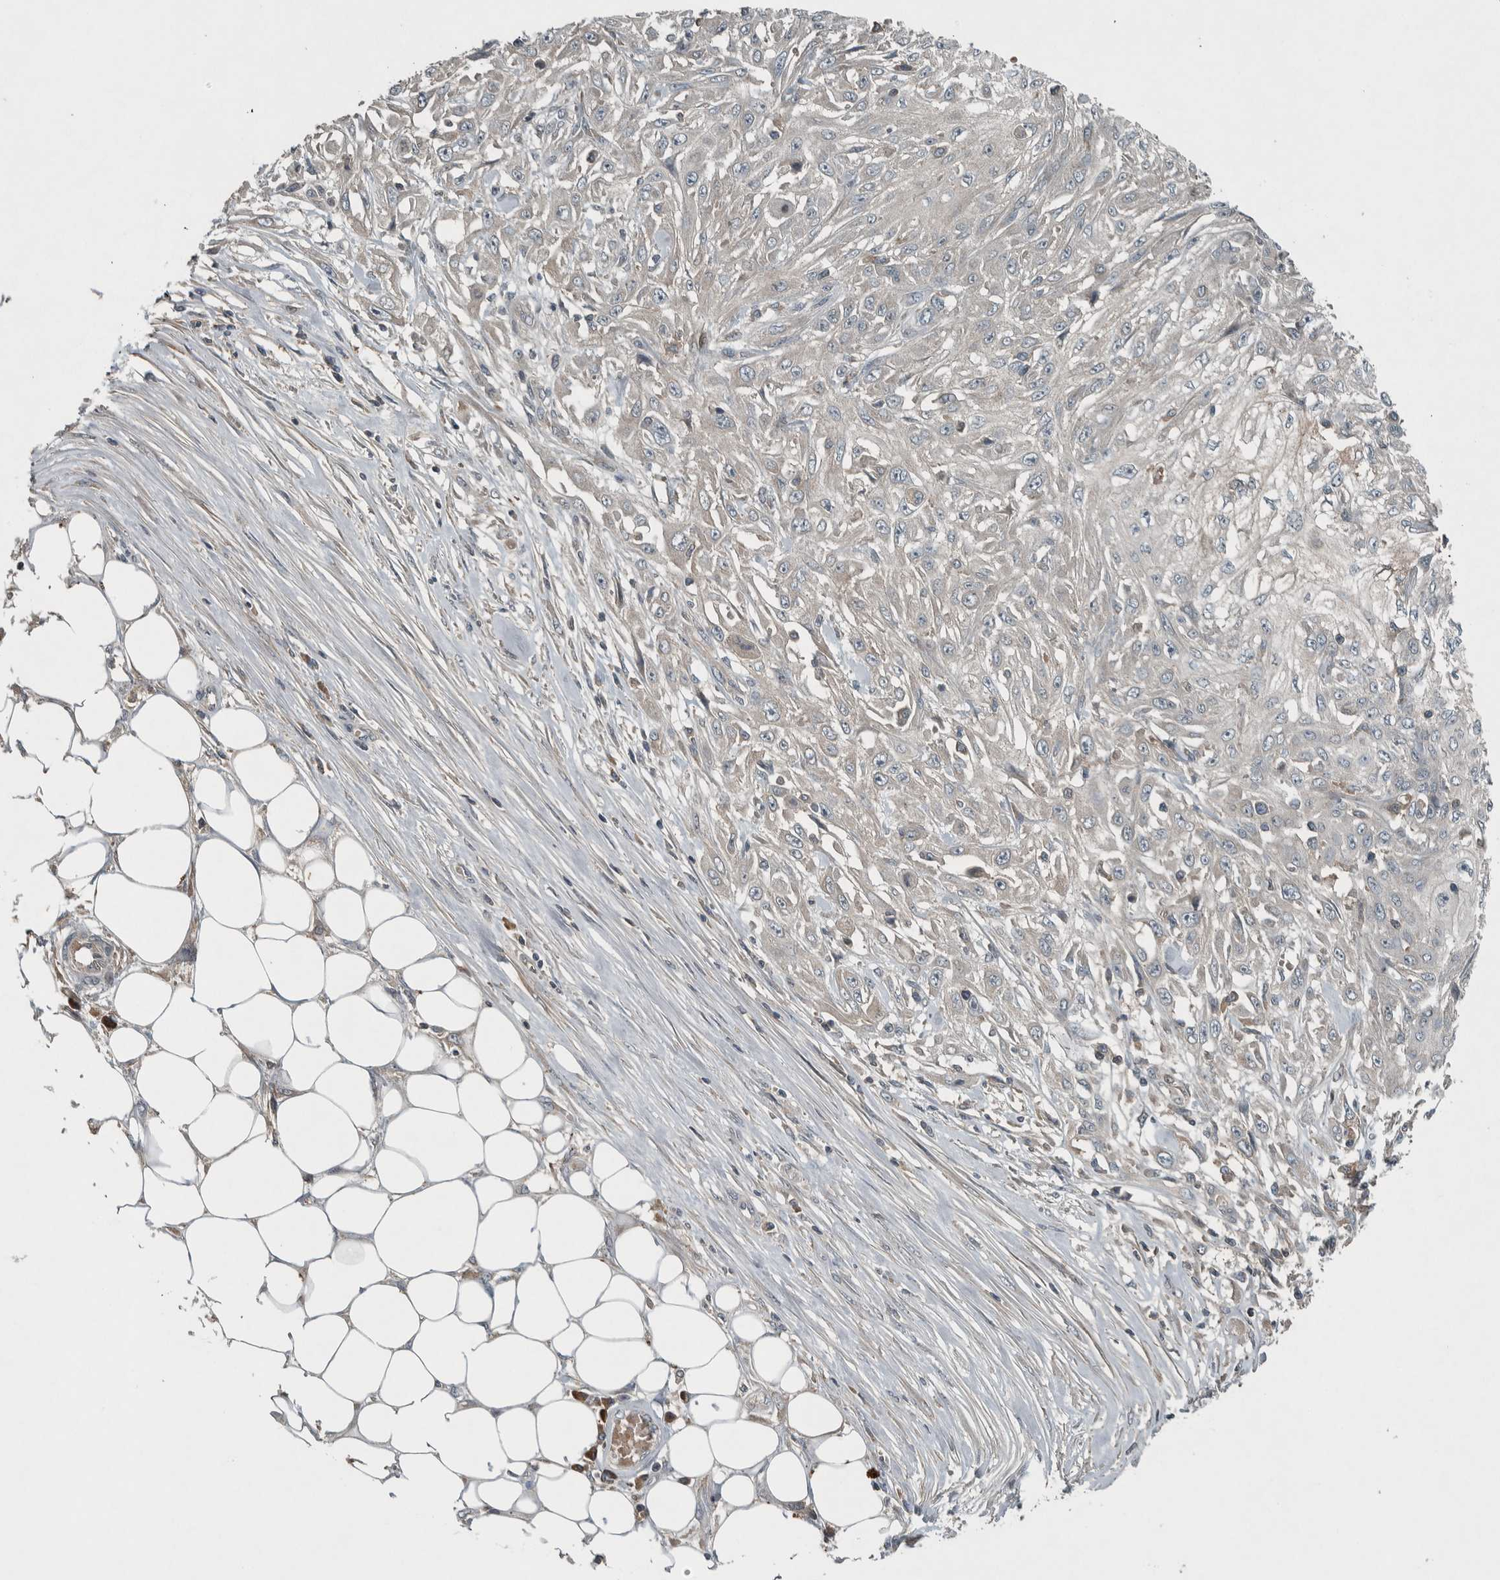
{"staining": {"intensity": "negative", "quantity": "none", "location": "none"}, "tissue": "skin cancer", "cell_type": "Tumor cells", "image_type": "cancer", "snomed": [{"axis": "morphology", "description": "Squamous cell carcinoma, NOS"}, {"axis": "morphology", "description": "Squamous cell carcinoma, metastatic, NOS"}, {"axis": "topography", "description": "Skin"}, {"axis": "topography", "description": "Lymph node"}], "caption": "DAB (3,3'-diaminobenzidine) immunohistochemical staining of skin cancer (squamous cell carcinoma) reveals no significant expression in tumor cells. (Immunohistochemistry, brightfield microscopy, high magnification).", "gene": "CLCN2", "patient": {"sex": "male", "age": 75}}